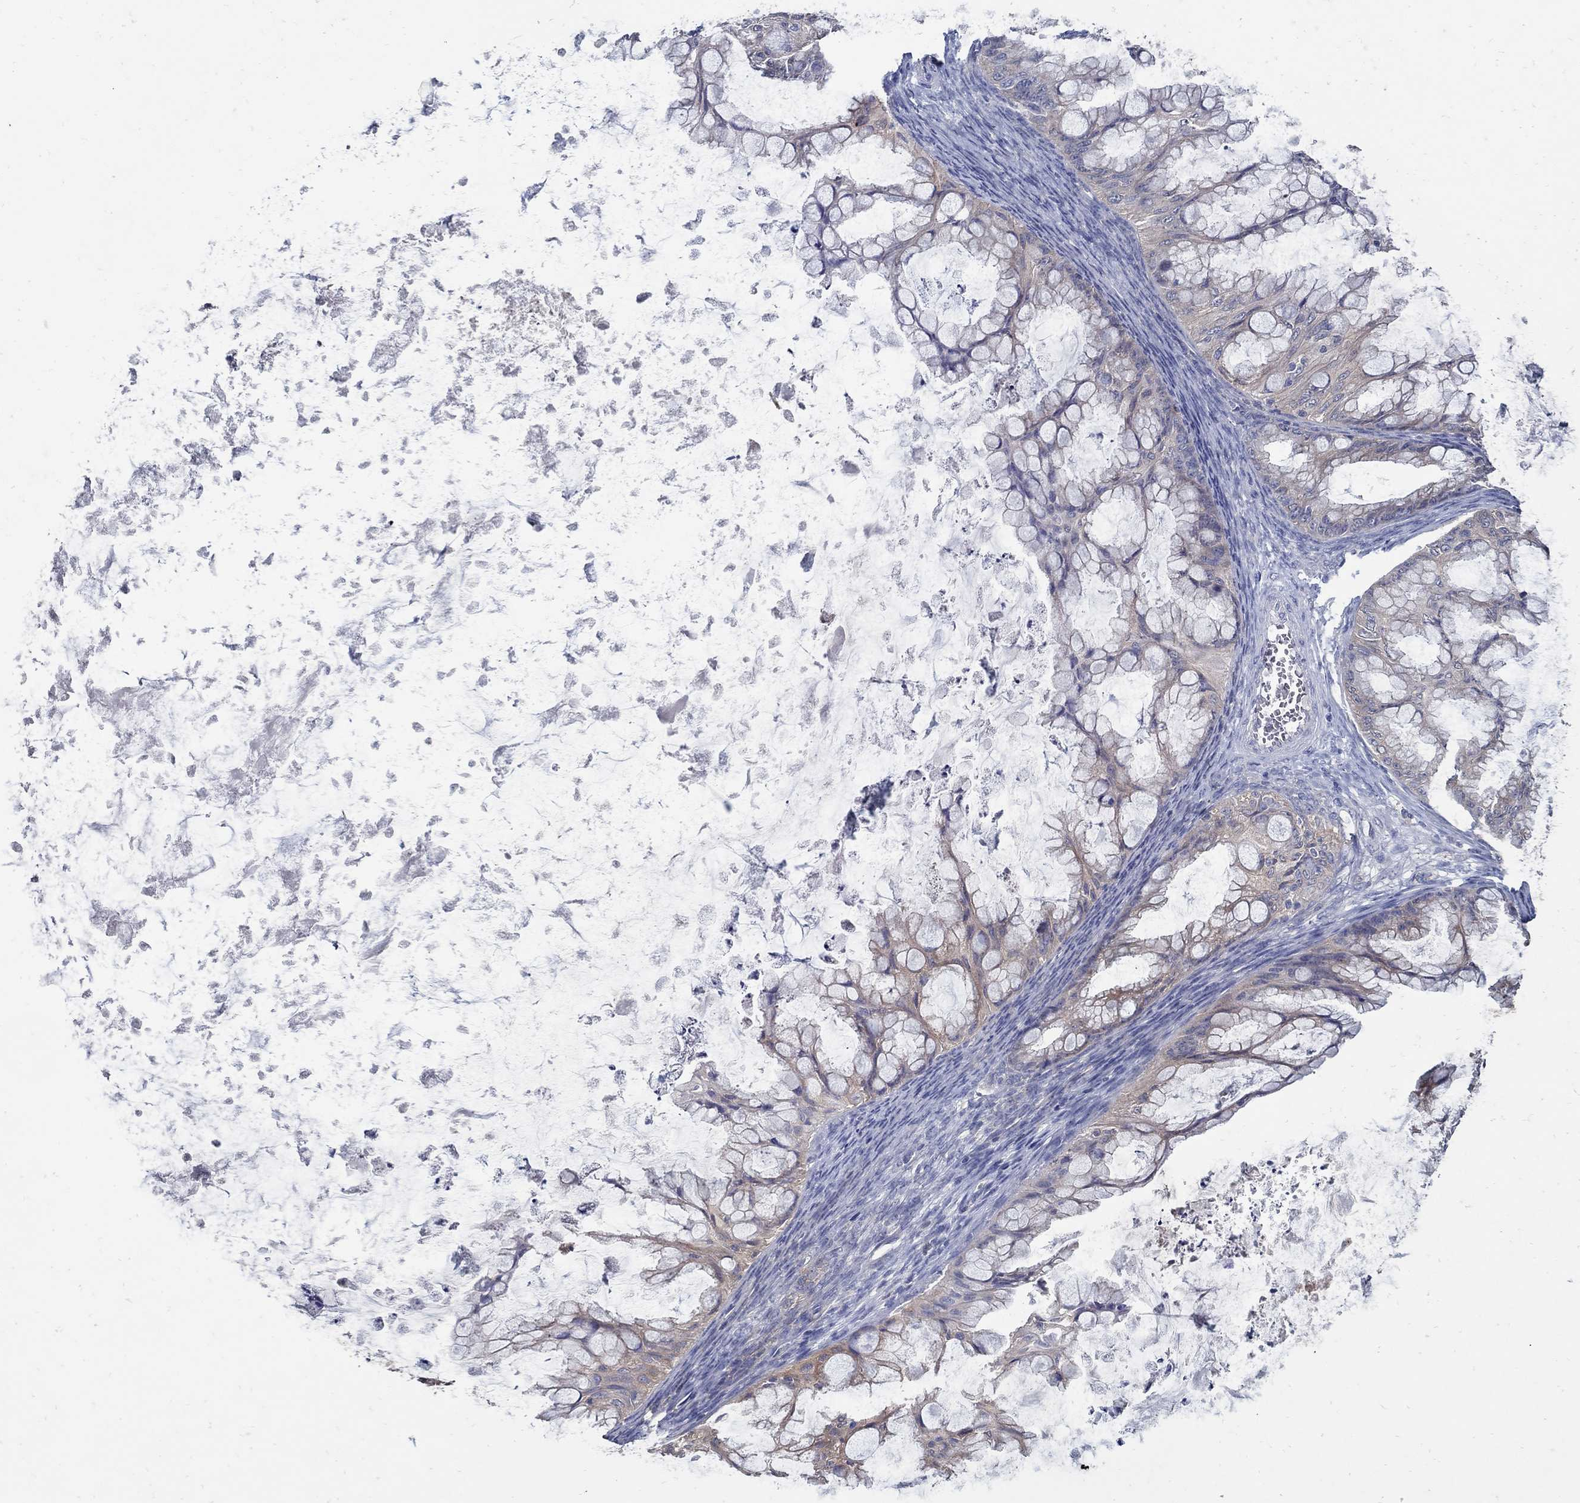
{"staining": {"intensity": "weak", "quantity": "<25%", "location": "cytoplasmic/membranous"}, "tissue": "ovarian cancer", "cell_type": "Tumor cells", "image_type": "cancer", "snomed": [{"axis": "morphology", "description": "Cystadenocarcinoma, mucinous, NOS"}, {"axis": "topography", "description": "Ovary"}], "caption": "This micrograph is of ovarian cancer (mucinous cystadenocarcinoma) stained with IHC to label a protein in brown with the nuclei are counter-stained blue. There is no positivity in tumor cells.", "gene": "MTHFR", "patient": {"sex": "female", "age": 35}}